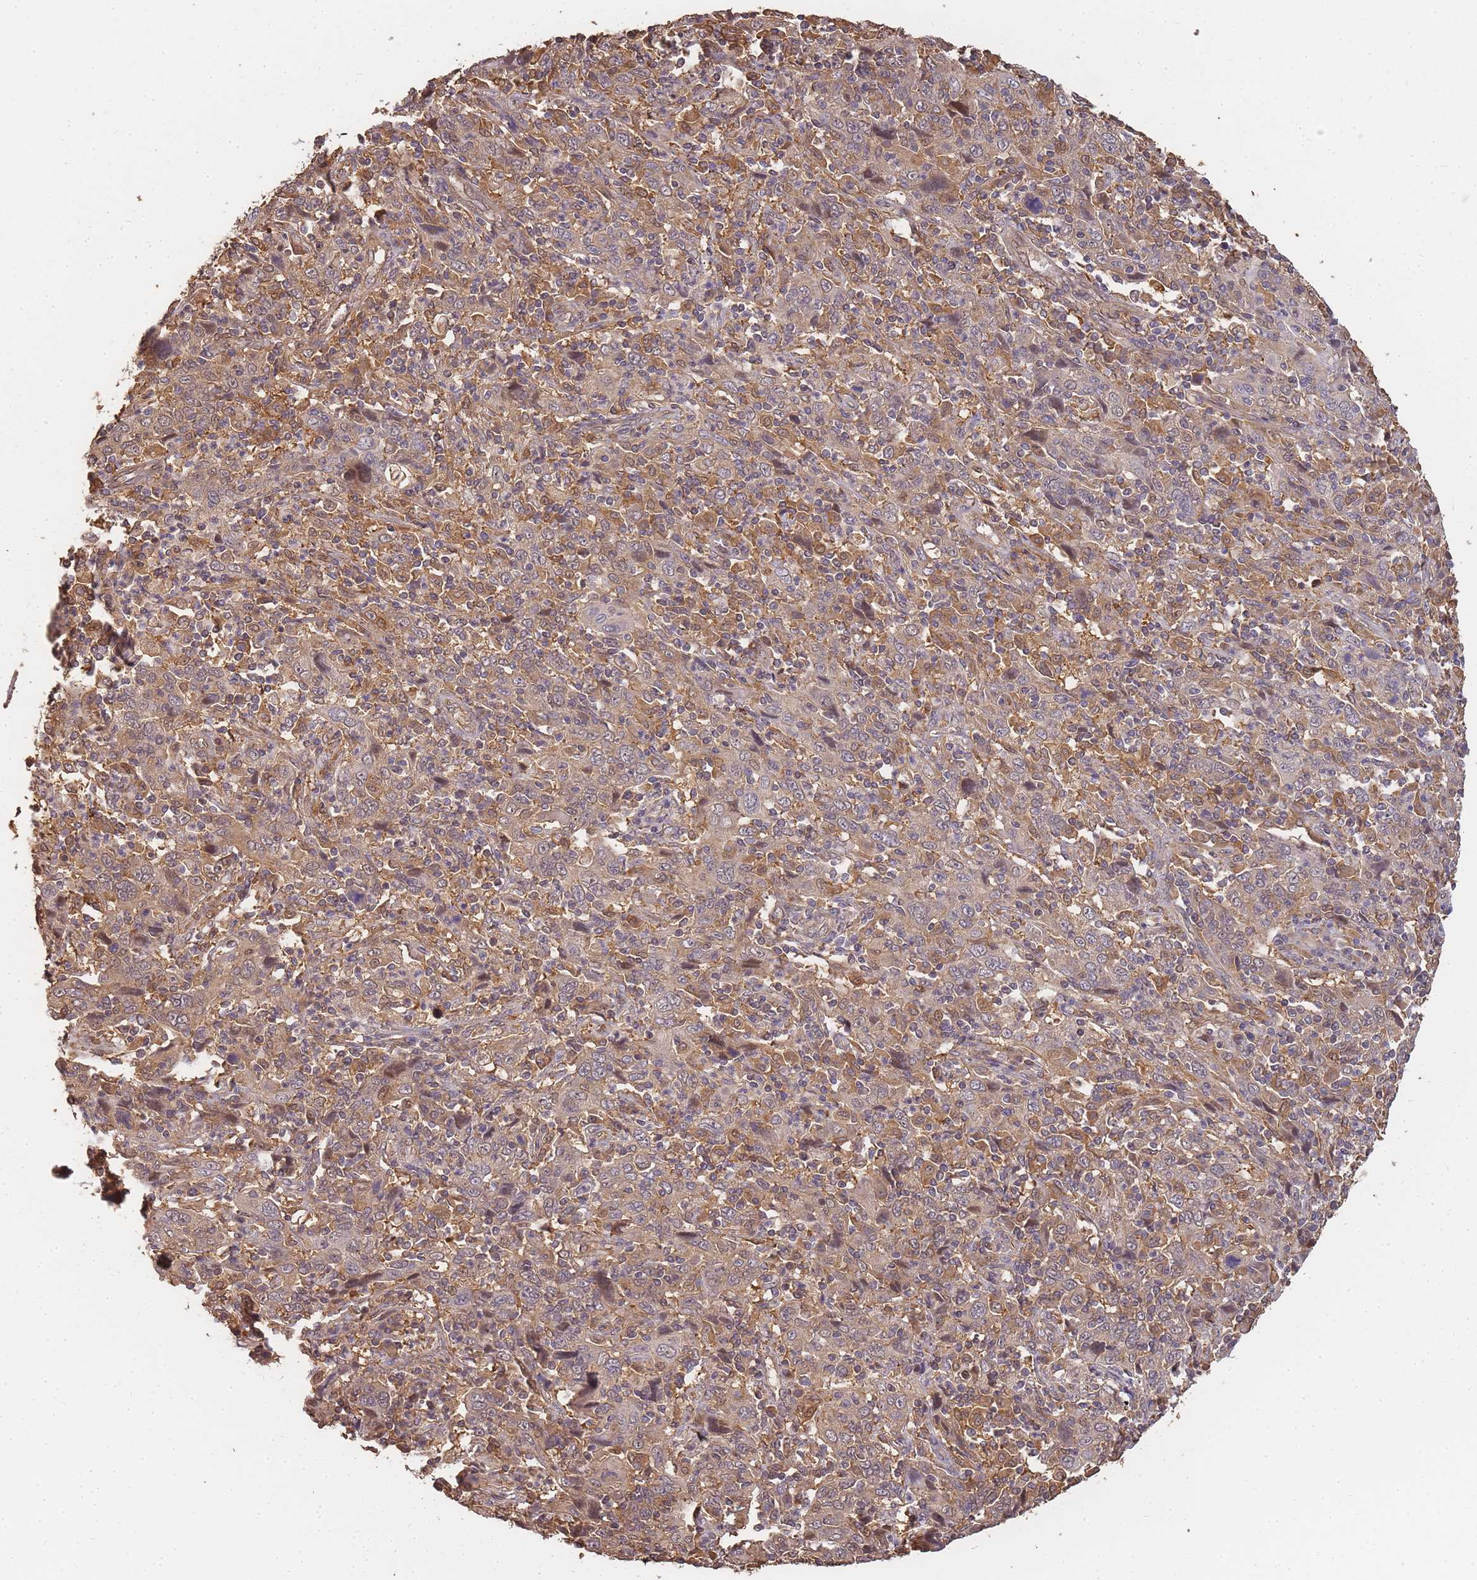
{"staining": {"intensity": "weak", "quantity": ">75%", "location": "cytoplasmic/membranous"}, "tissue": "cervical cancer", "cell_type": "Tumor cells", "image_type": "cancer", "snomed": [{"axis": "morphology", "description": "Squamous cell carcinoma, NOS"}, {"axis": "topography", "description": "Cervix"}], "caption": "Cervical squamous cell carcinoma stained for a protein reveals weak cytoplasmic/membranous positivity in tumor cells.", "gene": "CDKN2AIPNL", "patient": {"sex": "female", "age": 46}}